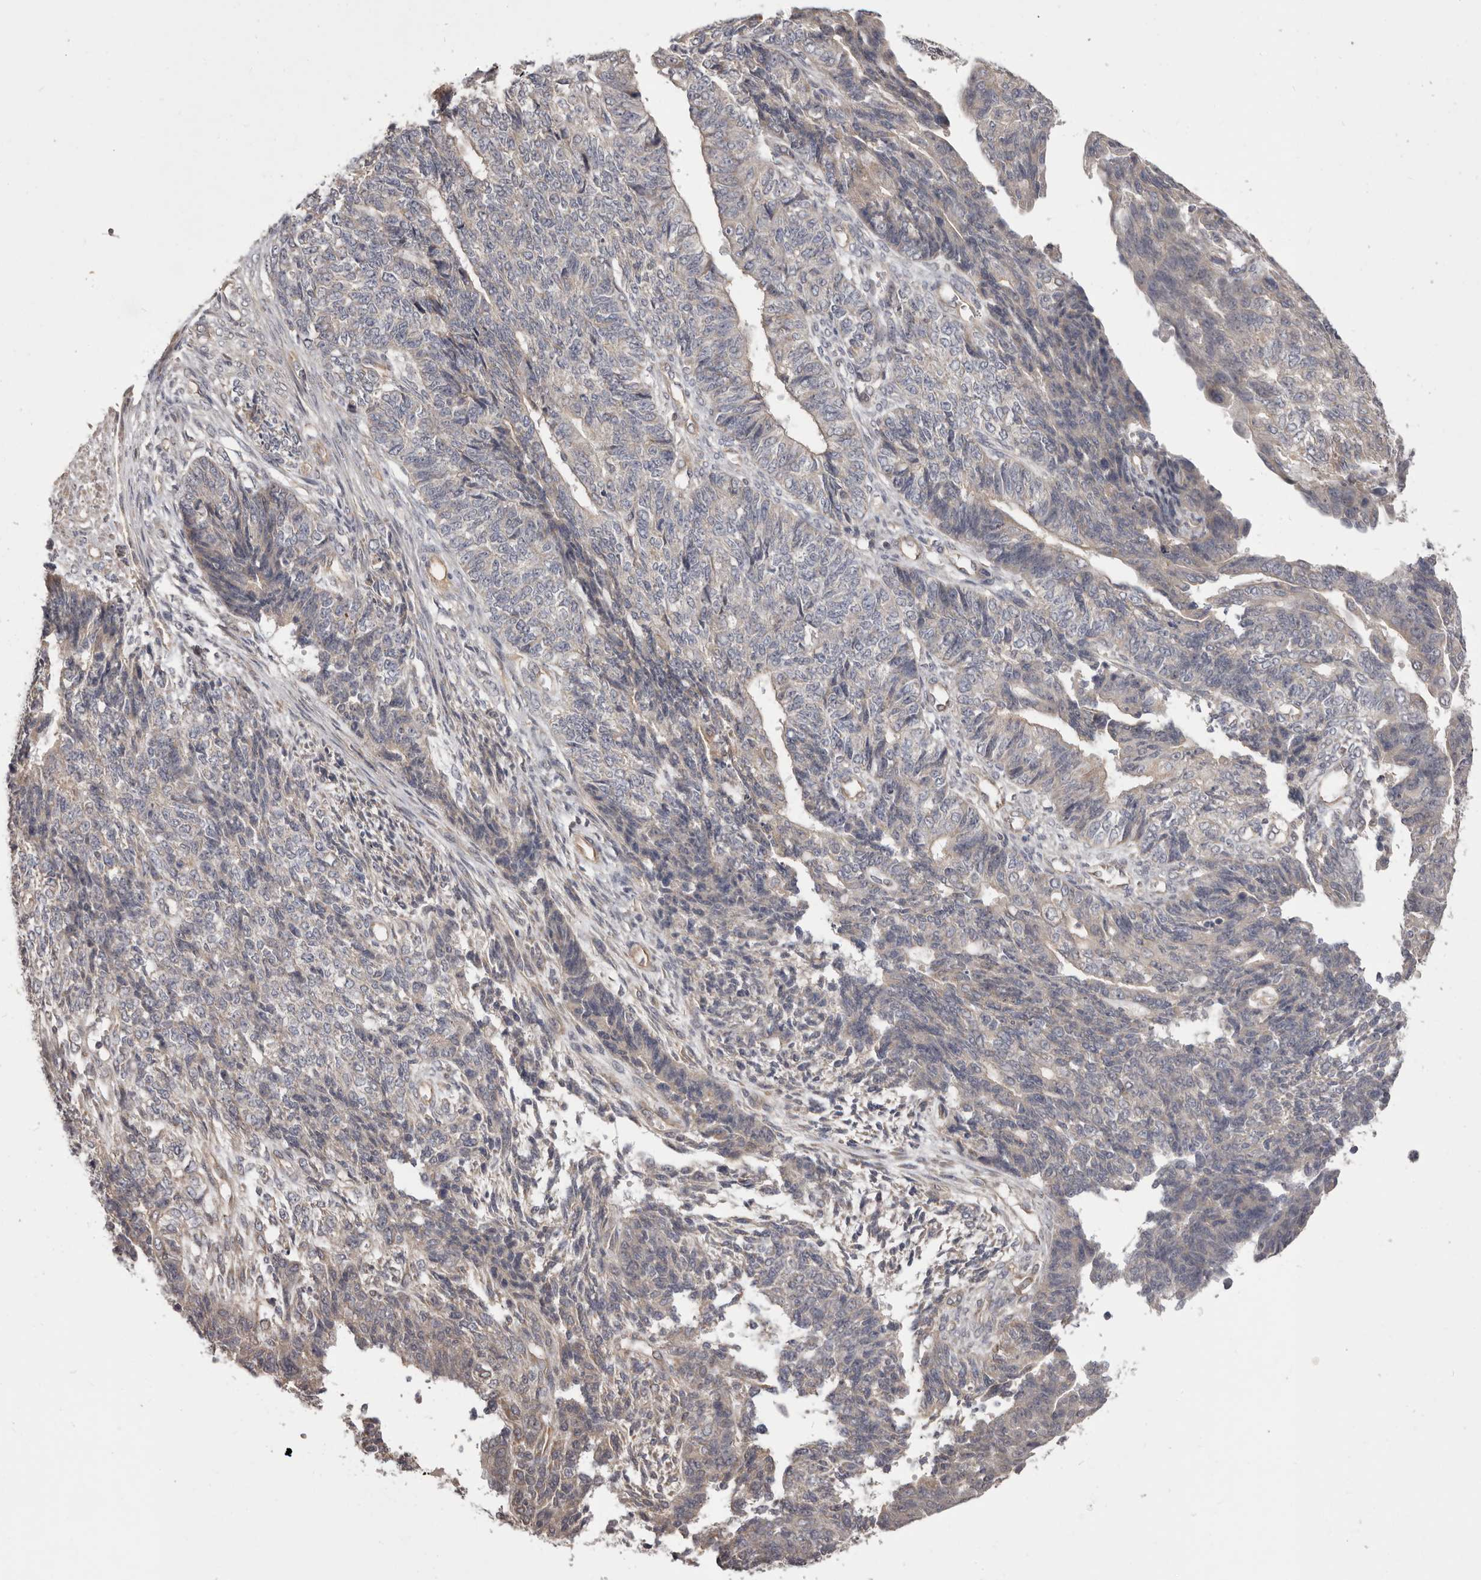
{"staining": {"intensity": "negative", "quantity": "none", "location": "none"}, "tissue": "endometrial cancer", "cell_type": "Tumor cells", "image_type": "cancer", "snomed": [{"axis": "morphology", "description": "Adenocarcinoma, NOS"}, {"axis": "topography", "description": "Endometrium"}], "caption": "IHC of human endometrial cancer (adenocarcinoma) displays no positivity in tumor cells.", "gene": "HRH1", "patient": {"sex": "female", "age": 32}}